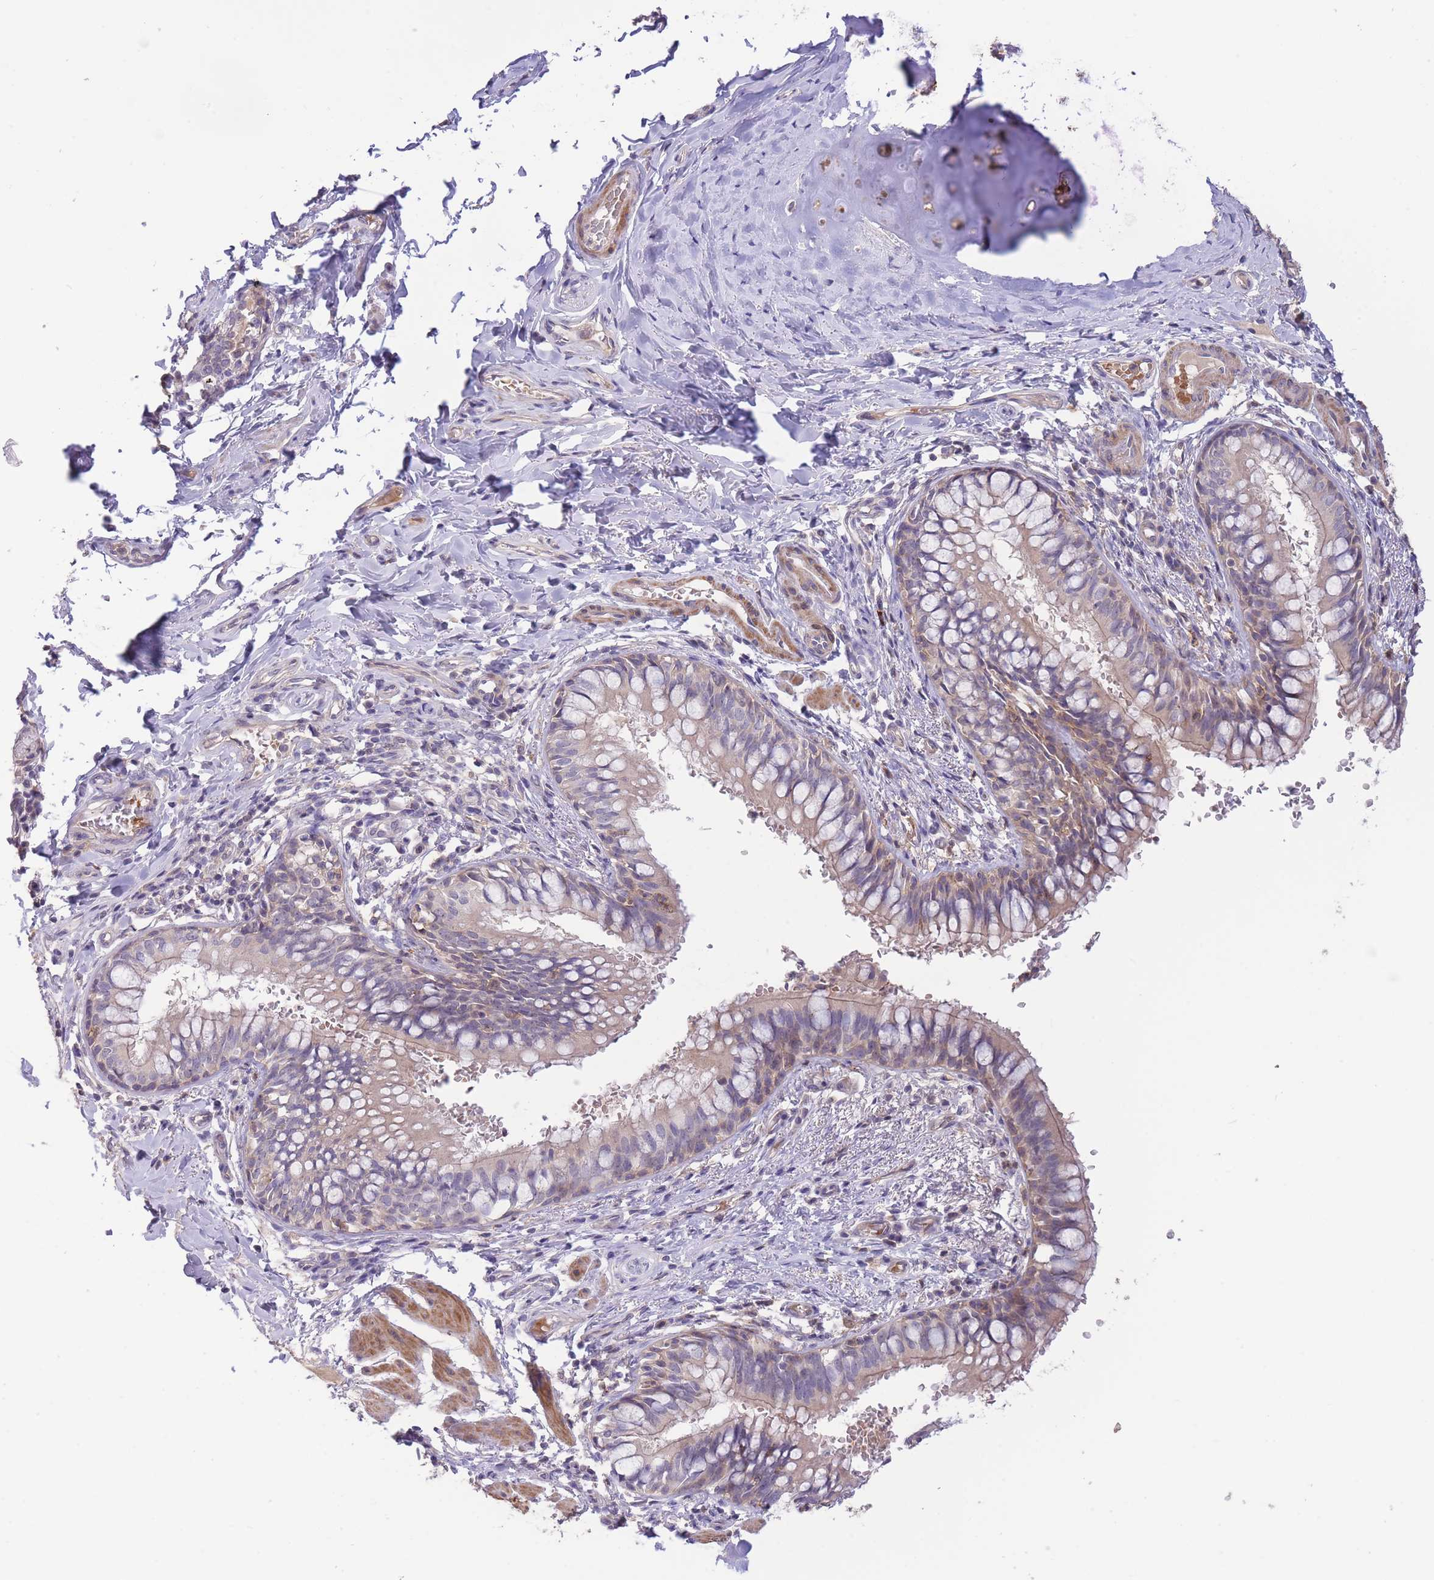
{"staining": {"intensity": "weak", "quantity": "<25%", "location": "cytoplasmic/membranous"}, "tissue": "bronchus", "cell_type": "Respiratory epithelial cells", "image_type": "normal", "snomed": [{"axis": "morphology", "description": "Normal tissue, NOS"}, {"axis": "topography", "description": "Cartilage tissue"}, {"axis": "topography", "description": "Bronchus"}], "caption": "Protein analysis of normal bronchus demonstrates no significant staining in respiratory epithelial cells.", "gene": "ZNF304", "patient": {"sex": "female", "age": 36}}